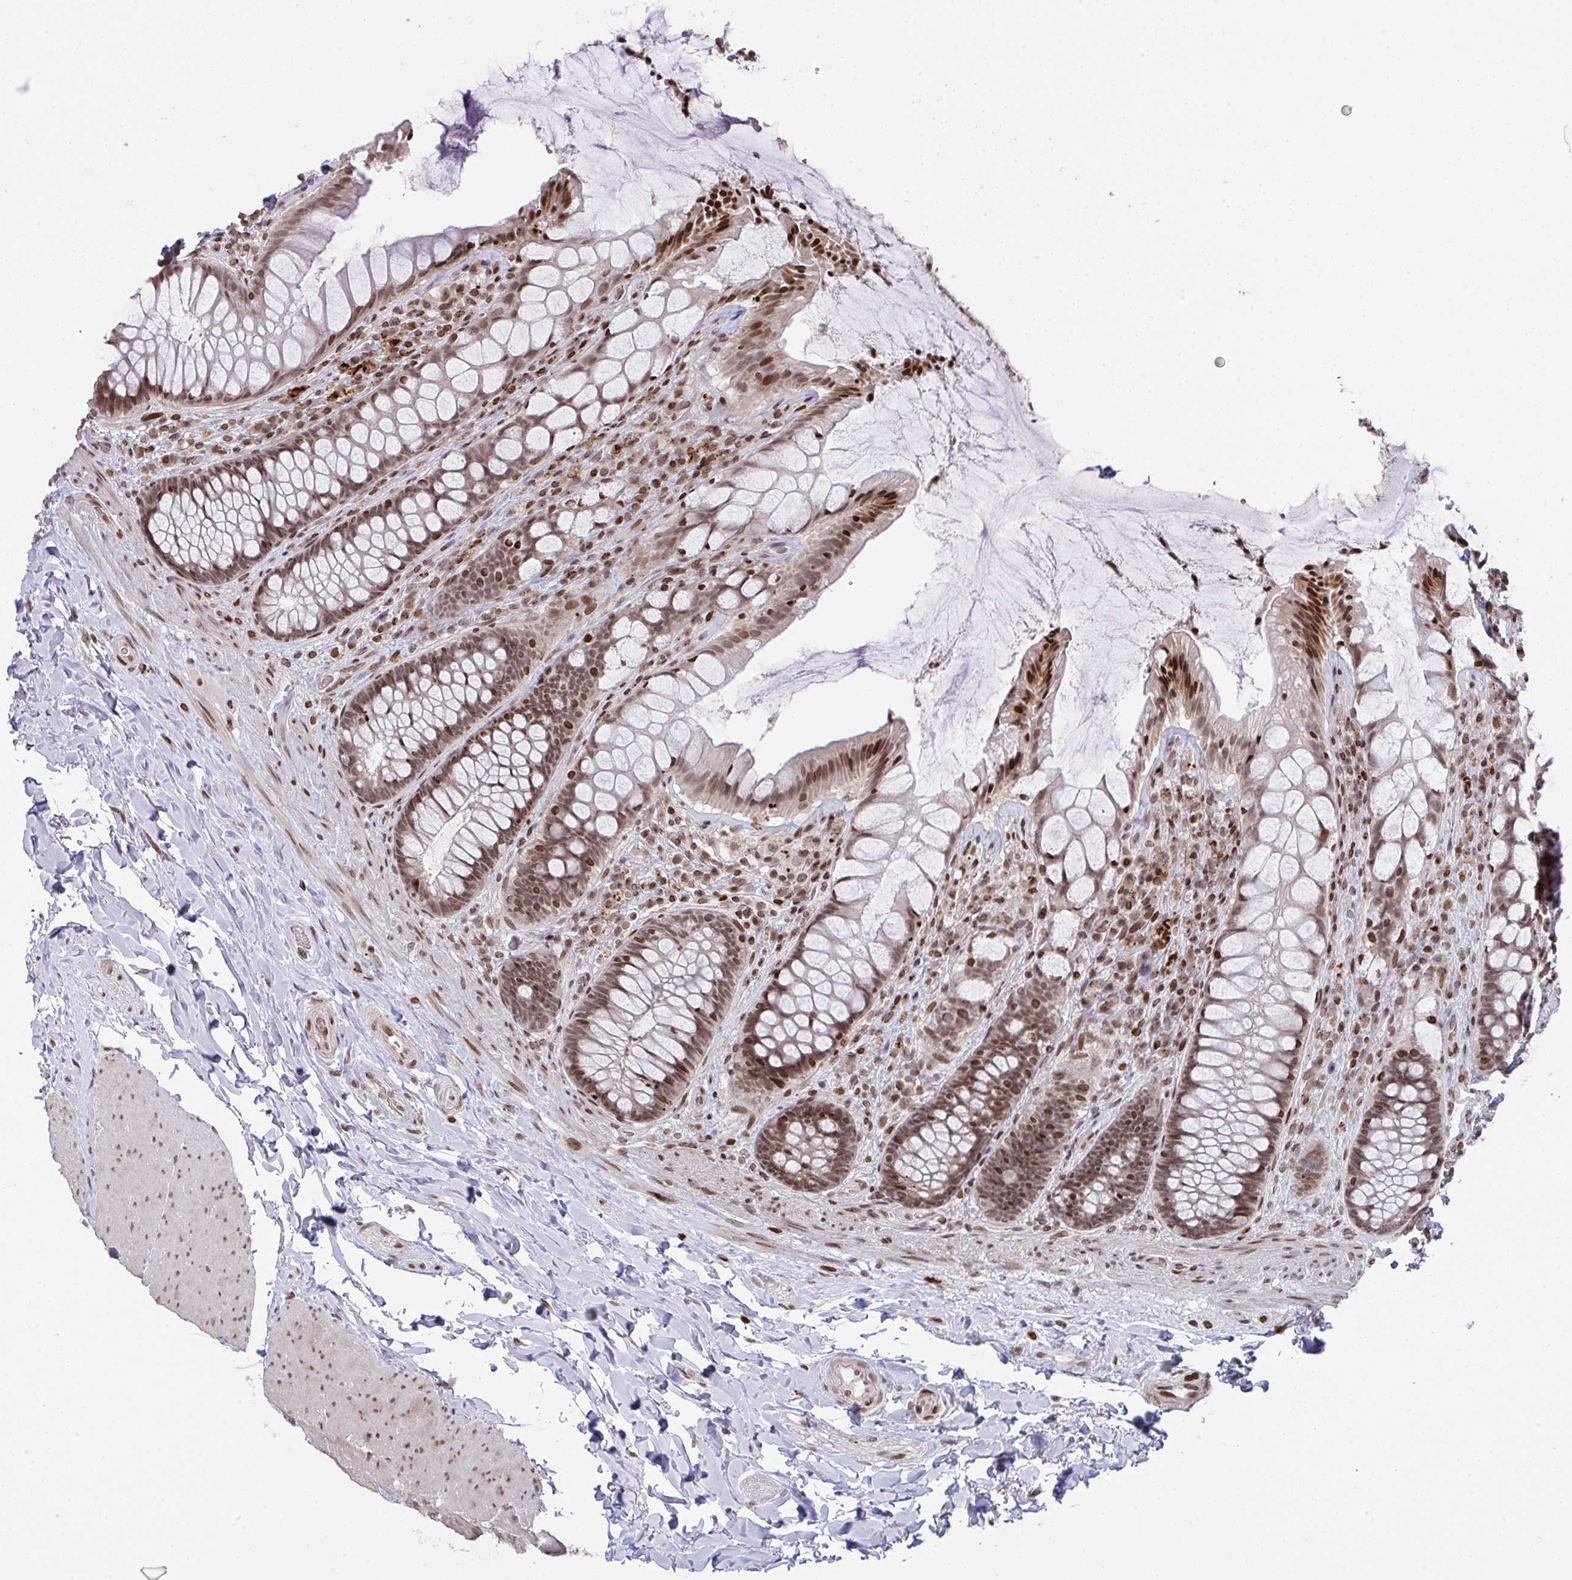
{"staining": {"intensity": "moderate", "quantity": ">75%", "location": "nuclear"}, "tissue": "rectum", "cell_type": "Glandular cells", "image_type": "normal", "snomed": [{"axis": "morphology", "description": "Normal tissue, NOS"}, {"axis": "topography", "description": "Rectum"}], "caption": "Rectum was stained to show a protein in brown. There is medium levels of moderate nuclear staining in approximately >75% of glandular cells. (Brightfield microscopy of DAB IHC at high magnification).", "gene": "NIP7", "patient": {"sex": "female", "age": 58}}